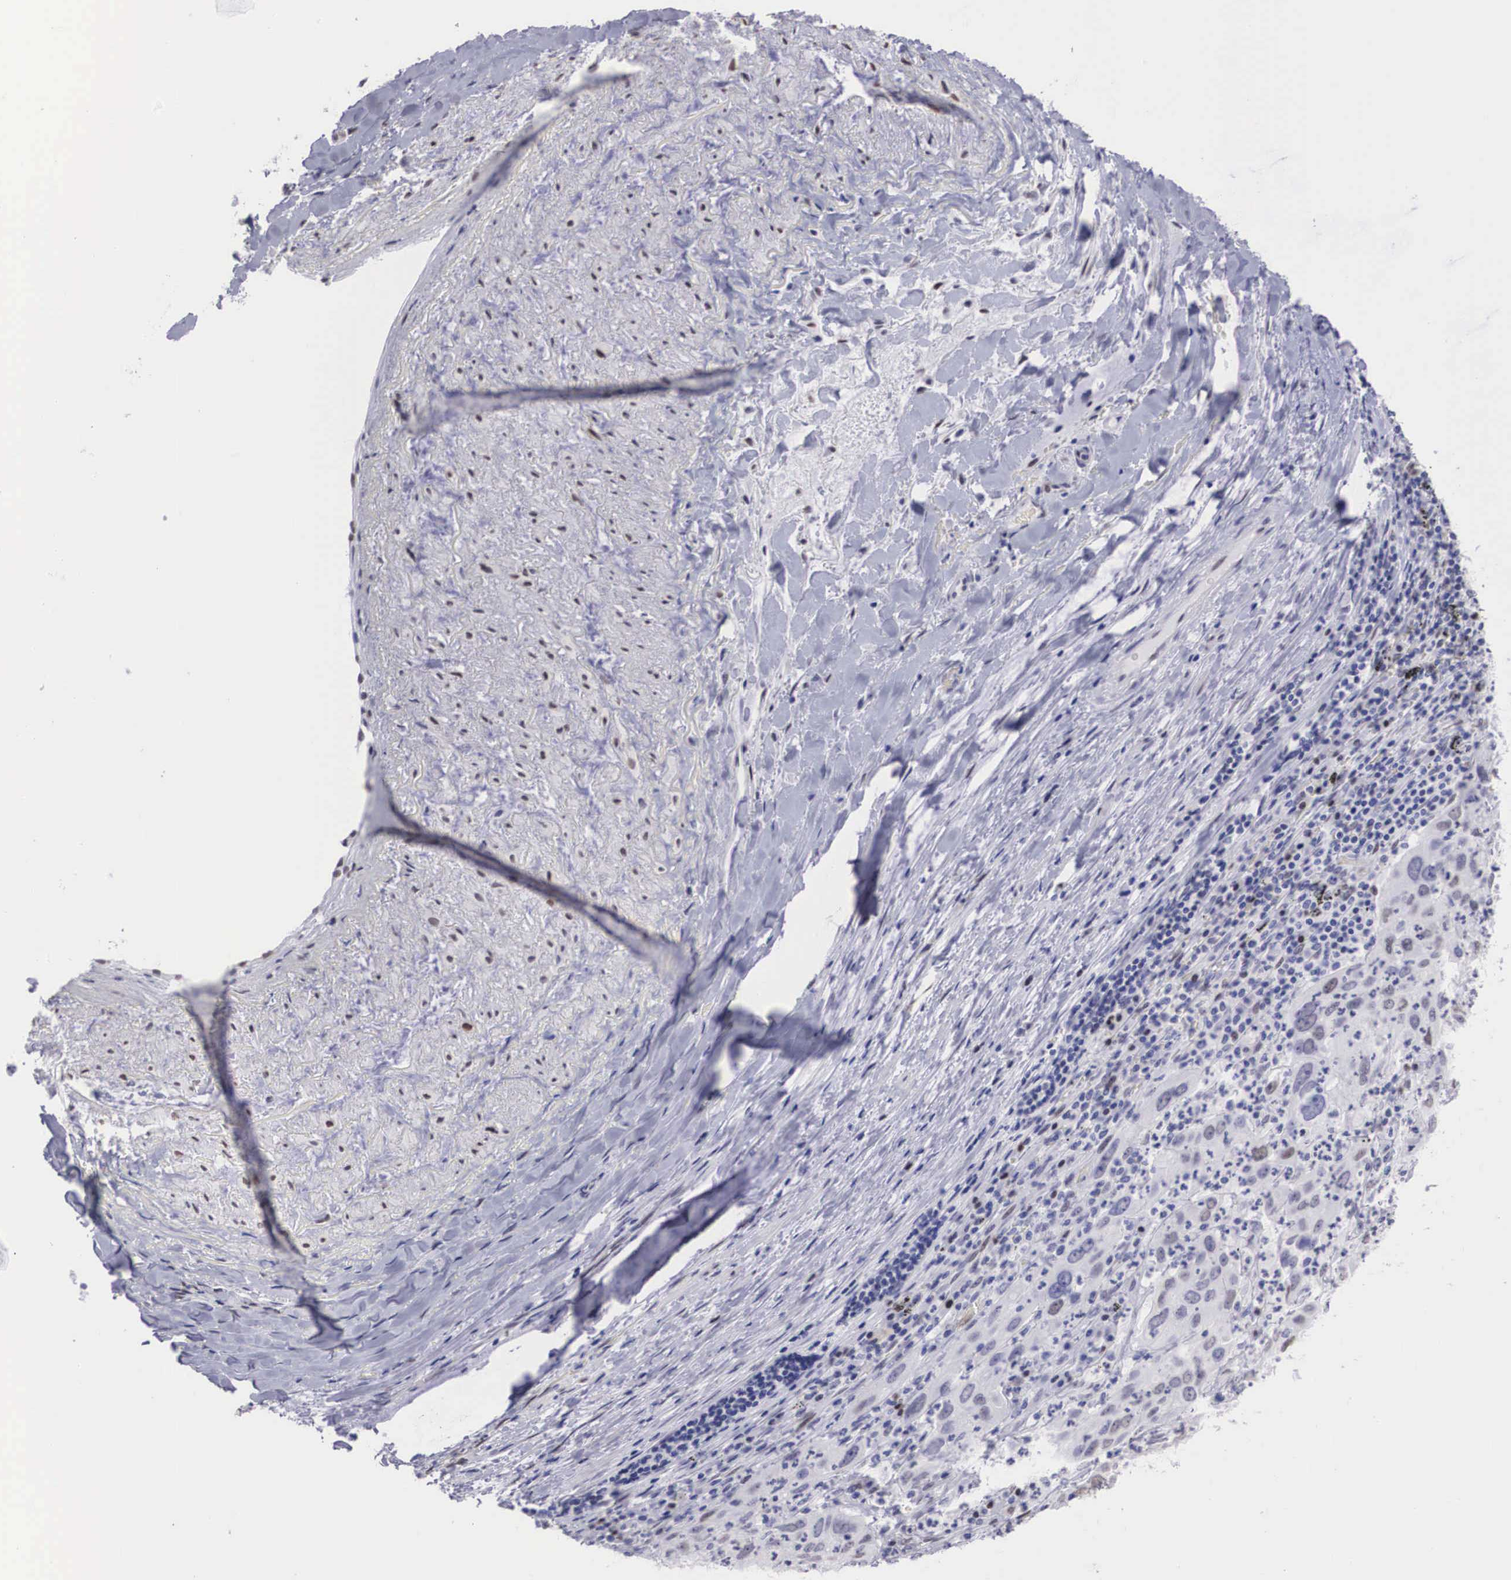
{"staining": {"intensity": "moderate", "quantity": "25%-75%", "location": "nuclear"}, "tissue": "lung cancer", "cell_type": "Tumor cells", "image_type": "cancer", "snomed": [{"axis": "morphology", "description": "Adenocarcinoma, NOS"}, {"axis": "topography", "description": "Lung"}], "caption": "Adenocarcinoma (lung) tissue demonstrates moderate nuclear positivity in approximately 25%-75% of tumor cells, visualized by immunohistochemistry.", "gene": "HMGN5", "patient": {"sex": "male", "age": 48}}